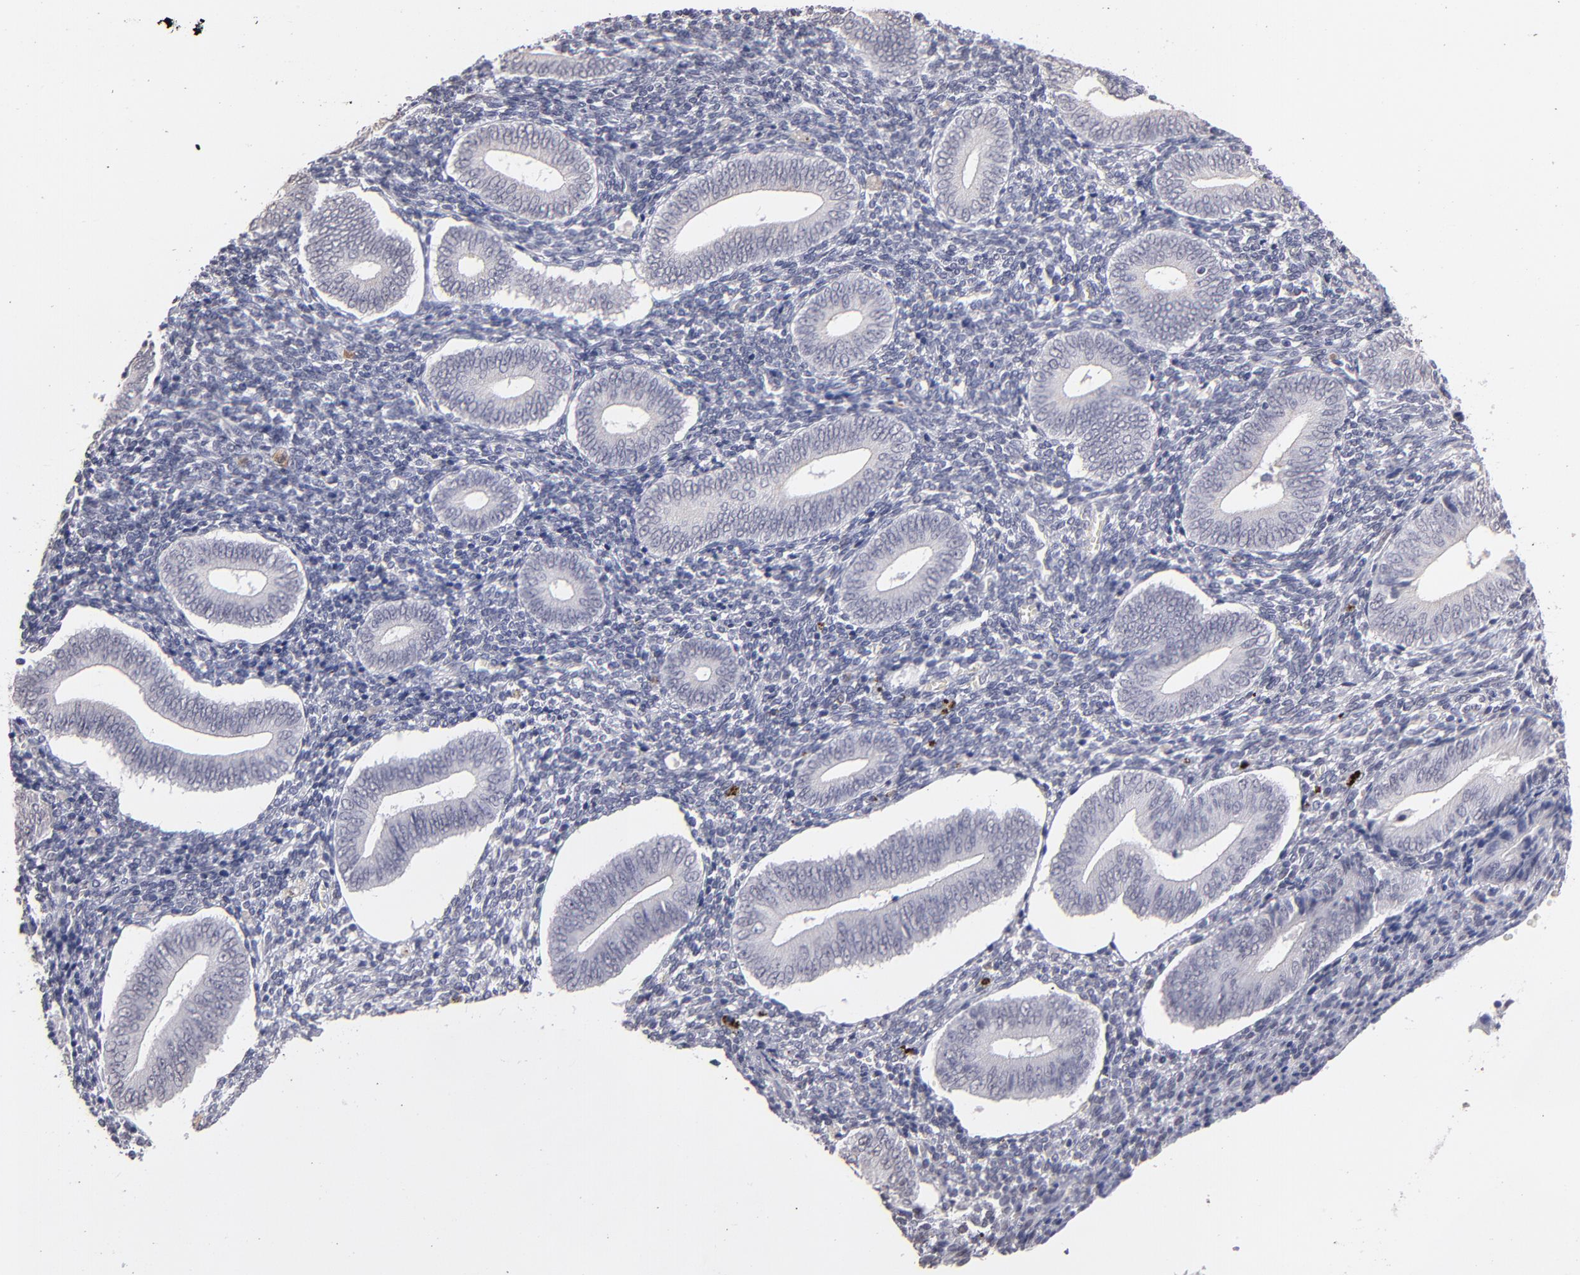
{"staining": {"intensity": "negative", "quantity": "none", "location": "none"}, "tissue": "endometrium", "cell_type": "Cells in endometrial stroma", "image_type": "normal", "snomed": [{"axis": "morphology", "description": "Normal tissue, NOS"}, {"axis": "topography", "description": "Uterus"}, {"axis": "topography", "description": "Endometrium"}], "caption": "The histopathology image demonstrates no significant staining in cells in endometrial stroma of endometrium.", "gene": "MGAM", "patient": {"sex": "female", "age": 33}}